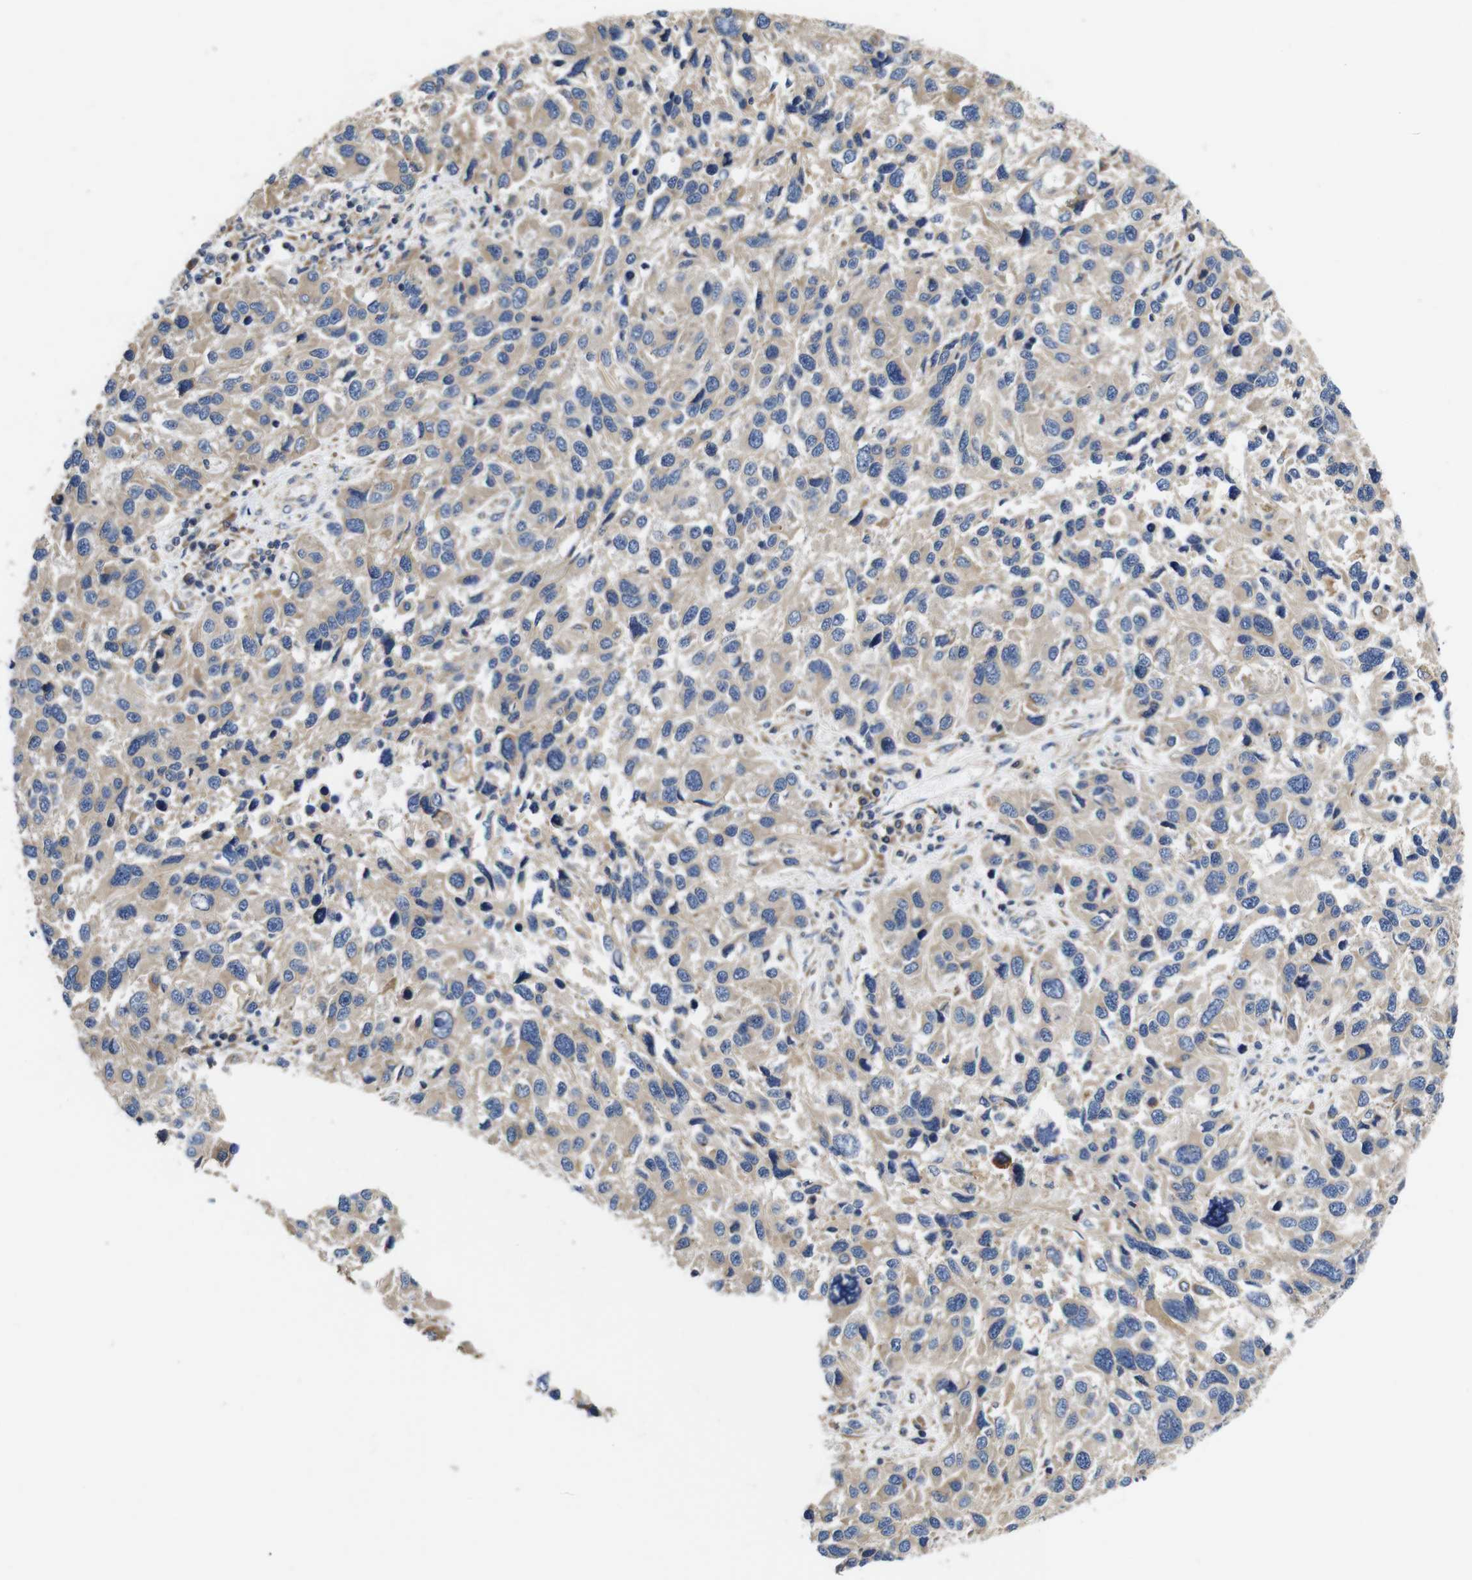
{"staining": {"intensity": "weak", "quantity": ">75%", "location": "cytoplasmic/membranous"}, "tissue": "melanoma", "cell_type": "Tumor cells", "image_type": "cancer", "snomed": [{"axis": "morphology", "description": "Malignant melanoma, NOS"}, {"axis": "topography", "description": "Skin"}], "caption": "IHC micrograph of human malignant melanoma stained for a protein (brown), which demonstrates low levels of weak cytoplasmic/membranous expression in approximately >75% of tumor cells.", "gene": "MARCHF7", "patient": {"sex": "male", "age": 53}}